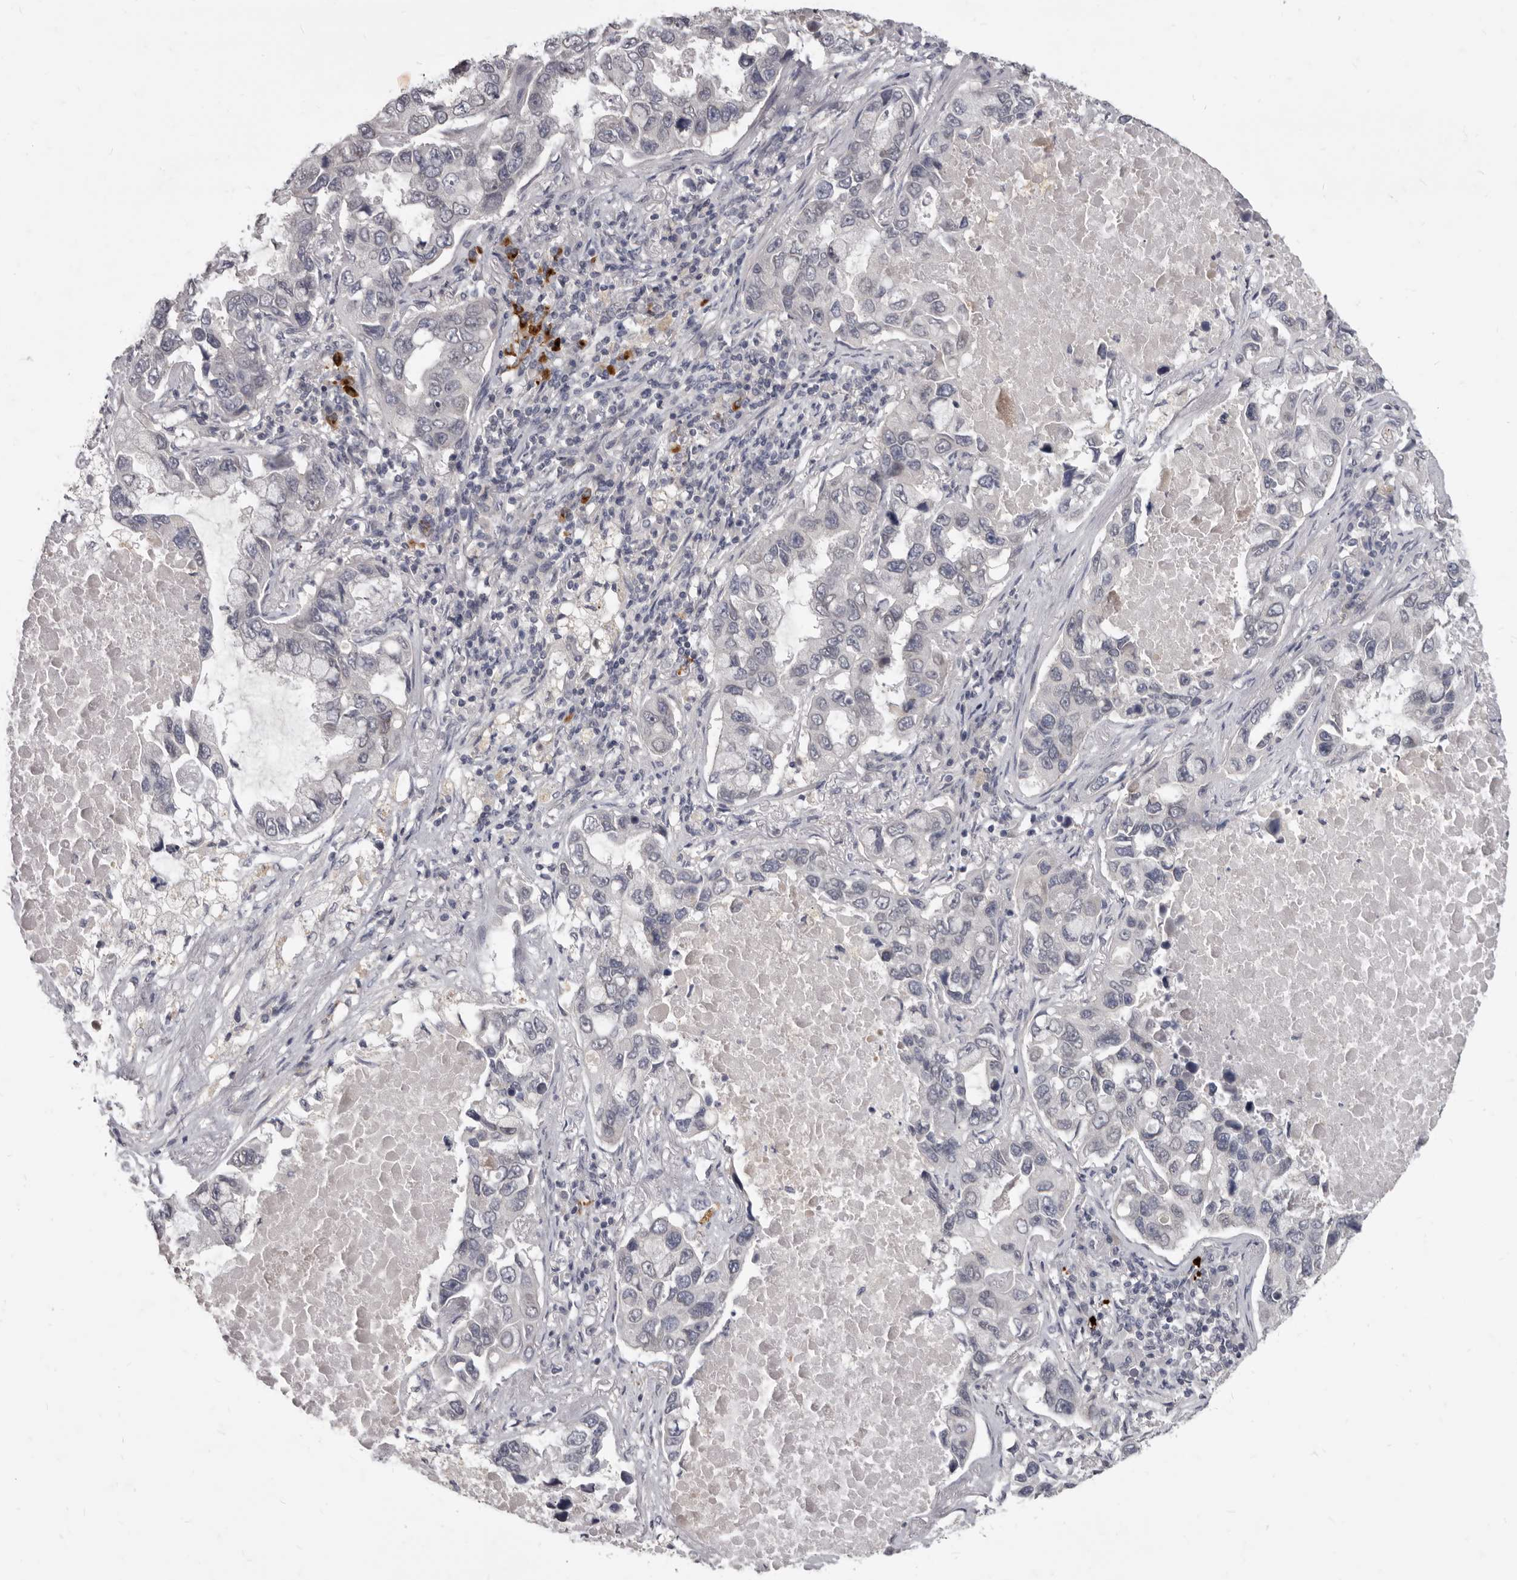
{"staining": {"intensity": "negative", "quantity": "none", "location": "none"}, "tissue": "lung cancer", "cell_type": "Tumor cells", "image_type": "cancer", "snomed": [{"axis": "morphology", "description": "Adenocarcinoma, NOS"}, {"axis": "topography", "description": "Lung"}], "caption": "DAB (3,3'-diaminobenzidine) immunohistochemical staining of lung cancer displays no significant positivity in tumor cells. (DAB immunohistochemistry (IHC), high magnification).", "gene": "SULT1E1", "patient": {"sex": "male", "age": 64}}